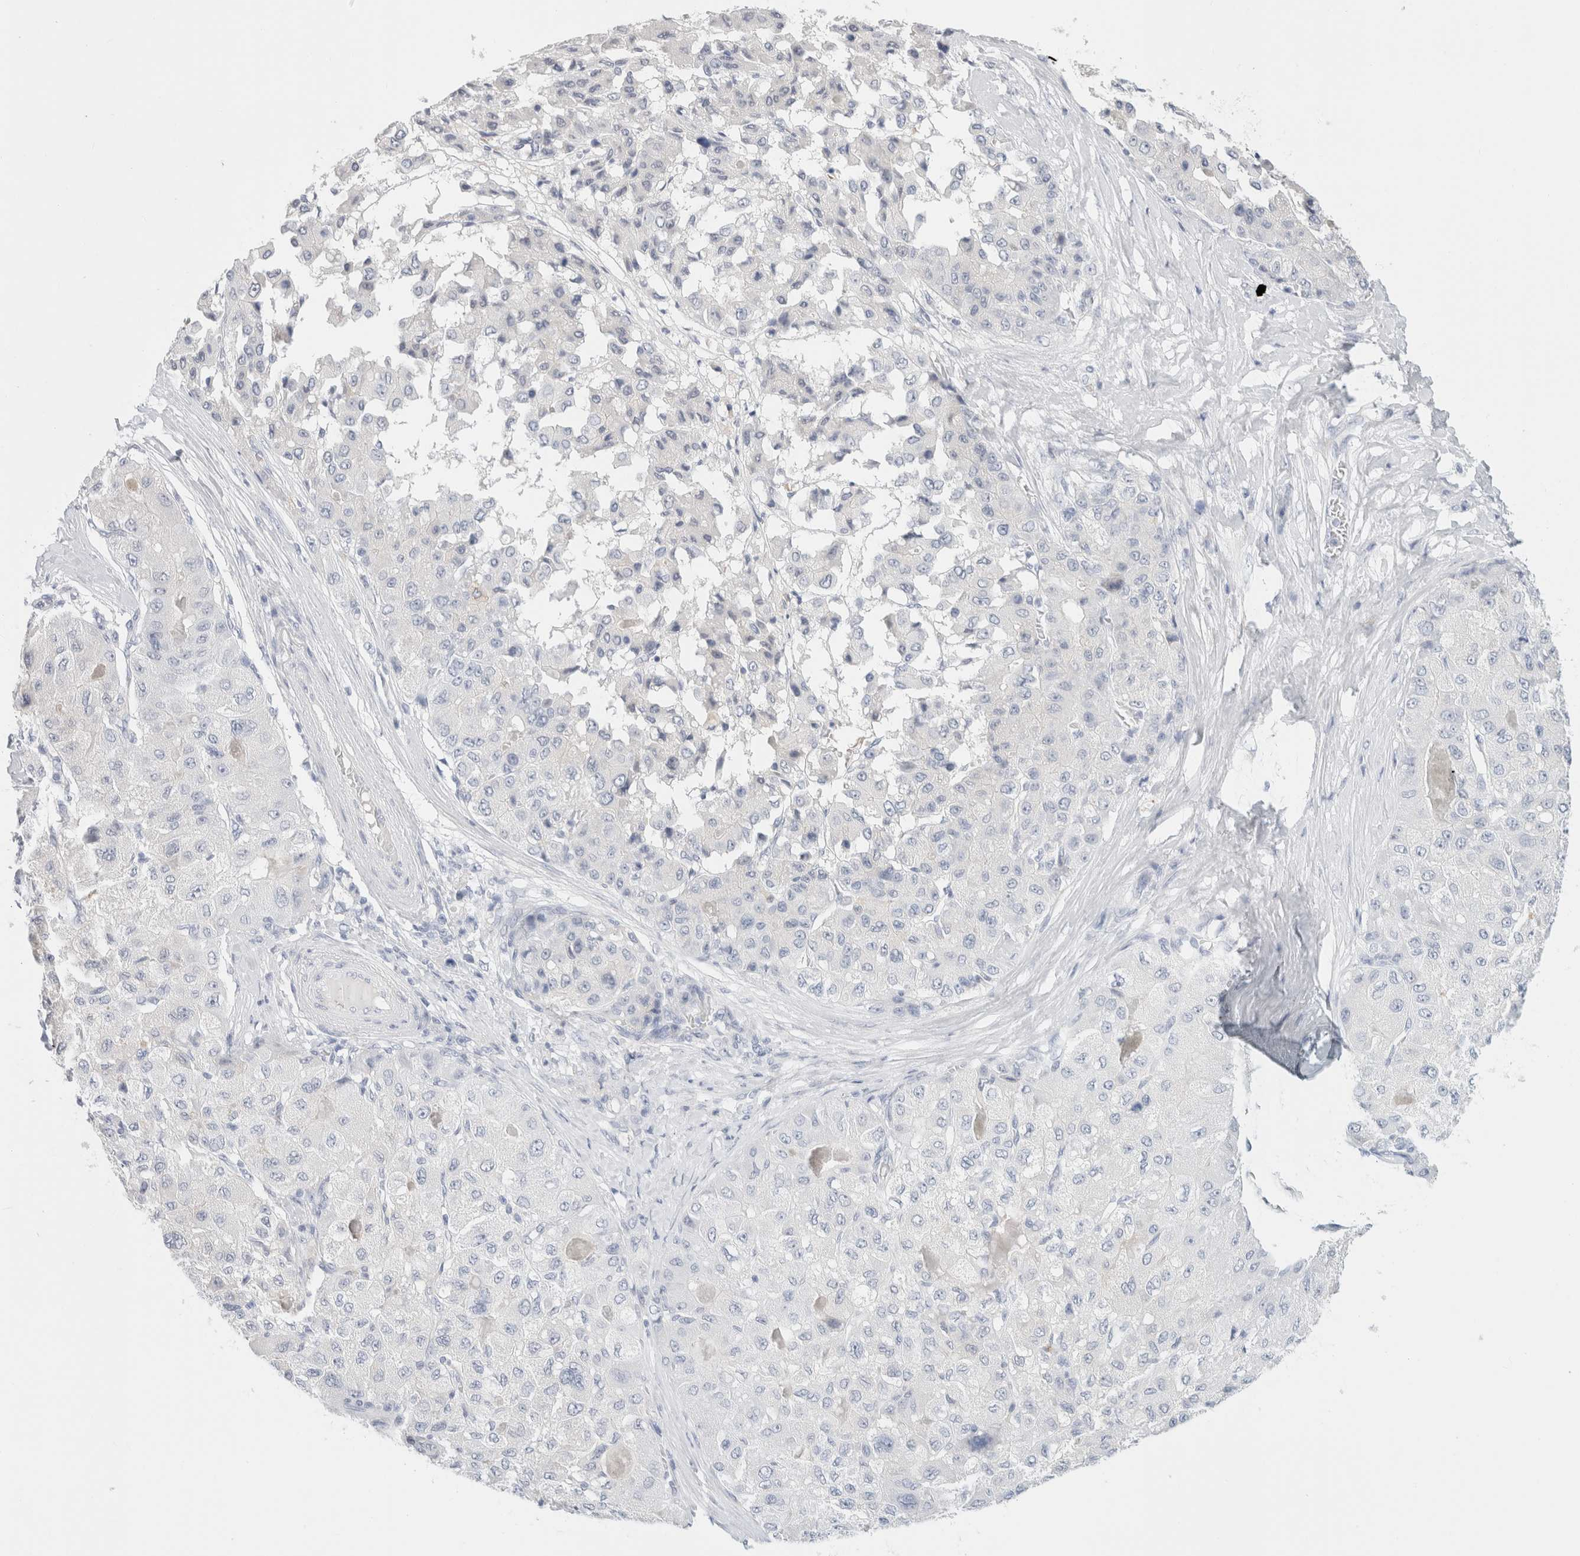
{"staining": {"intensity": "negative", "quantity": "none", "location": "none"}, "tissue": "liver cancer", "cell_type": "Tumor cells", "image_type": "cancer", "snomed": [{"axis": "morphology", "description": "Carcinoma, Hepatocellular, NOS"}, {"axis": "topography", "description": "Liver"}], "caption": "Tumor cells show no significant expression in liver hepatocellular carcinoma.", "gene": "RTN4", "patient": {"sex": "male", "age": 80}}